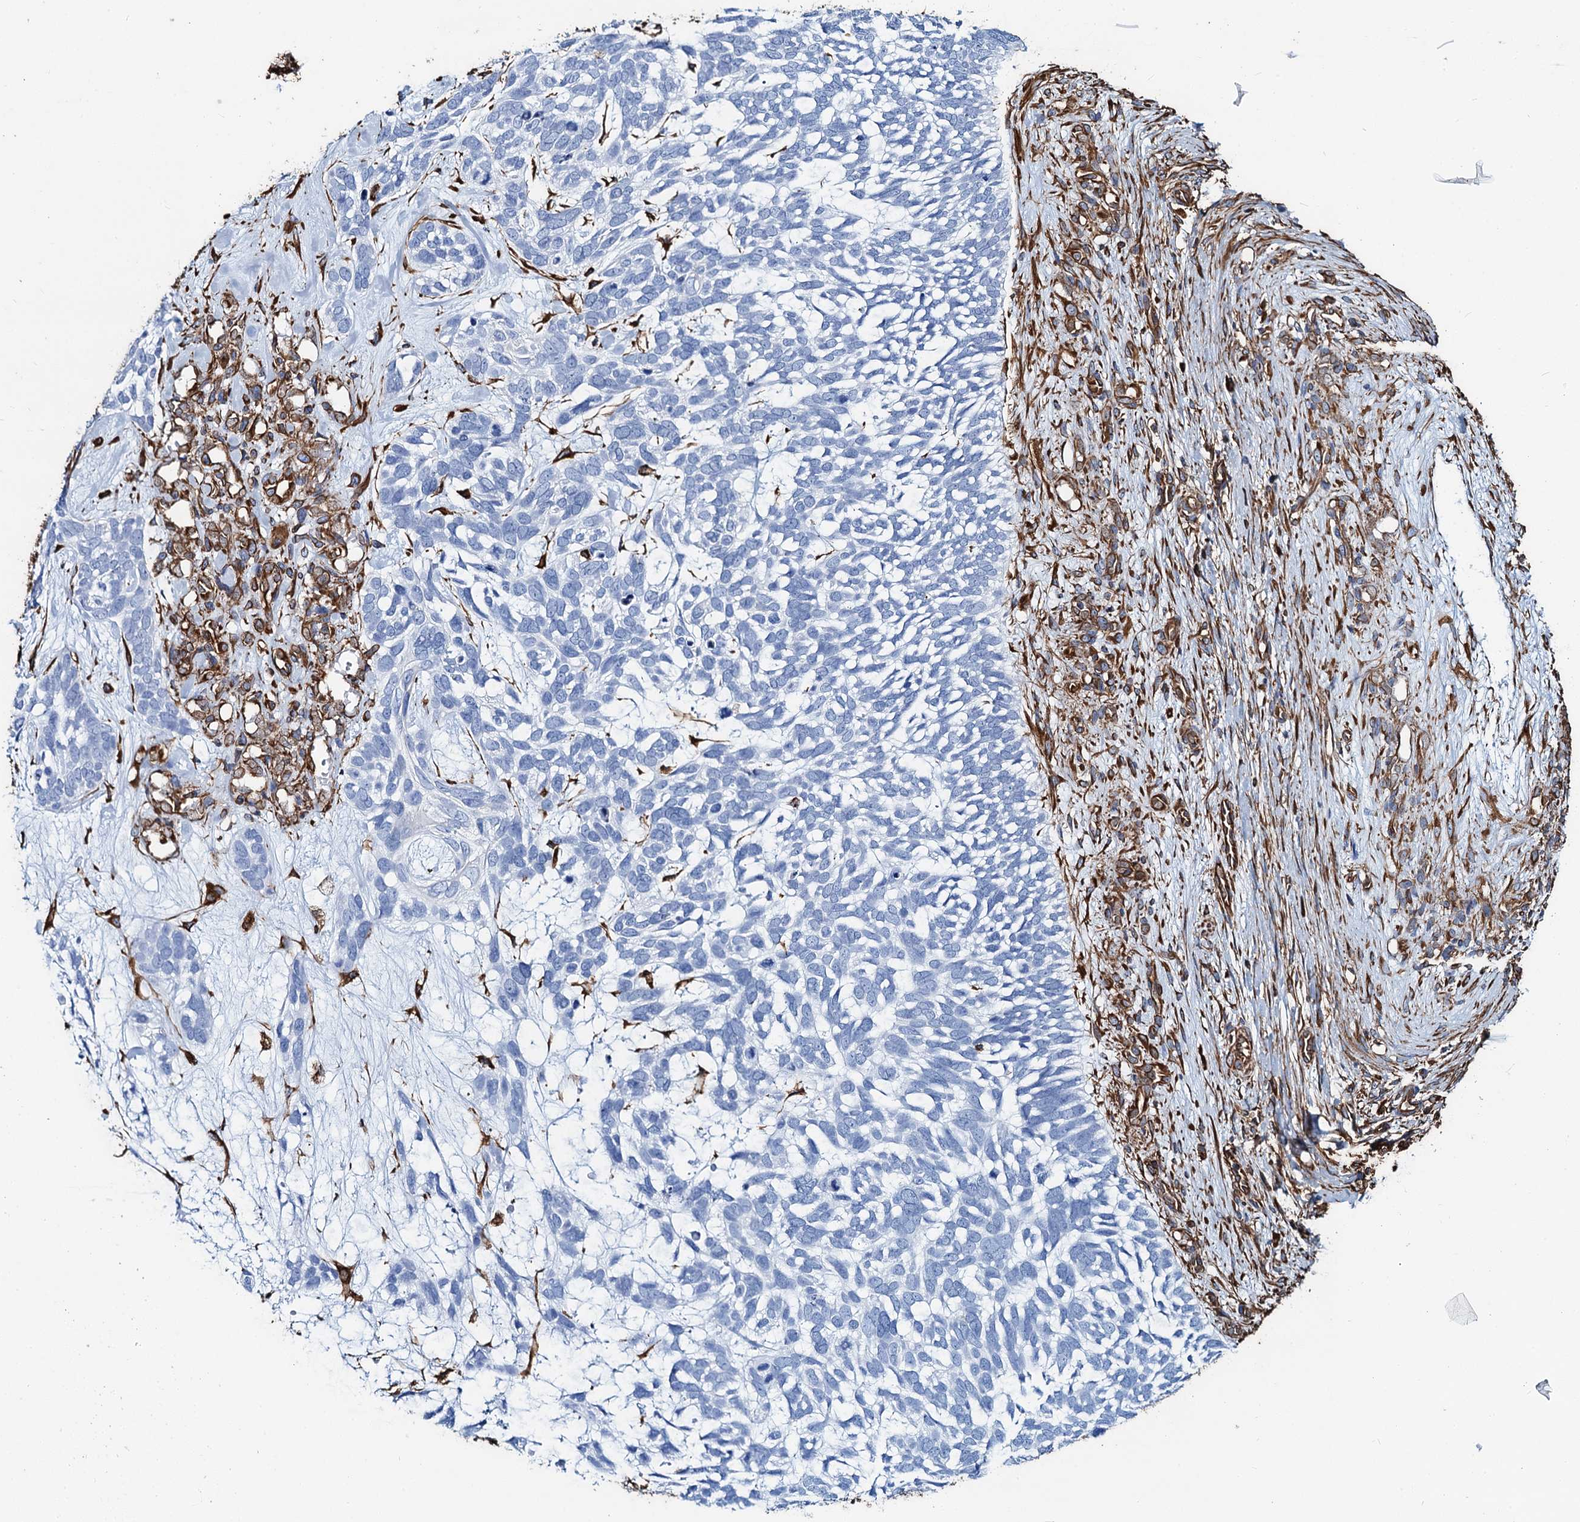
{"staining": {"intensity": "negative", "quantity": "none", "location": "none"}, "tissue": "skin cancer", "cell_type": "Tumor cells", "image_type": "cancer", "snomed": [{"axis": "morphology", "description": "Basal cell carcinoma"}, {"axis": "topography", "description": "Skin"}], "caption": "Photomicrograph shows no significant protein expression in tumor cells of skin basal cell carcinoma. (Immunohistochemistry (ihc), brightfield microscopy, high magnification).", "gene": "PGM2", "patient": {"sex": "male", "age": 88}}